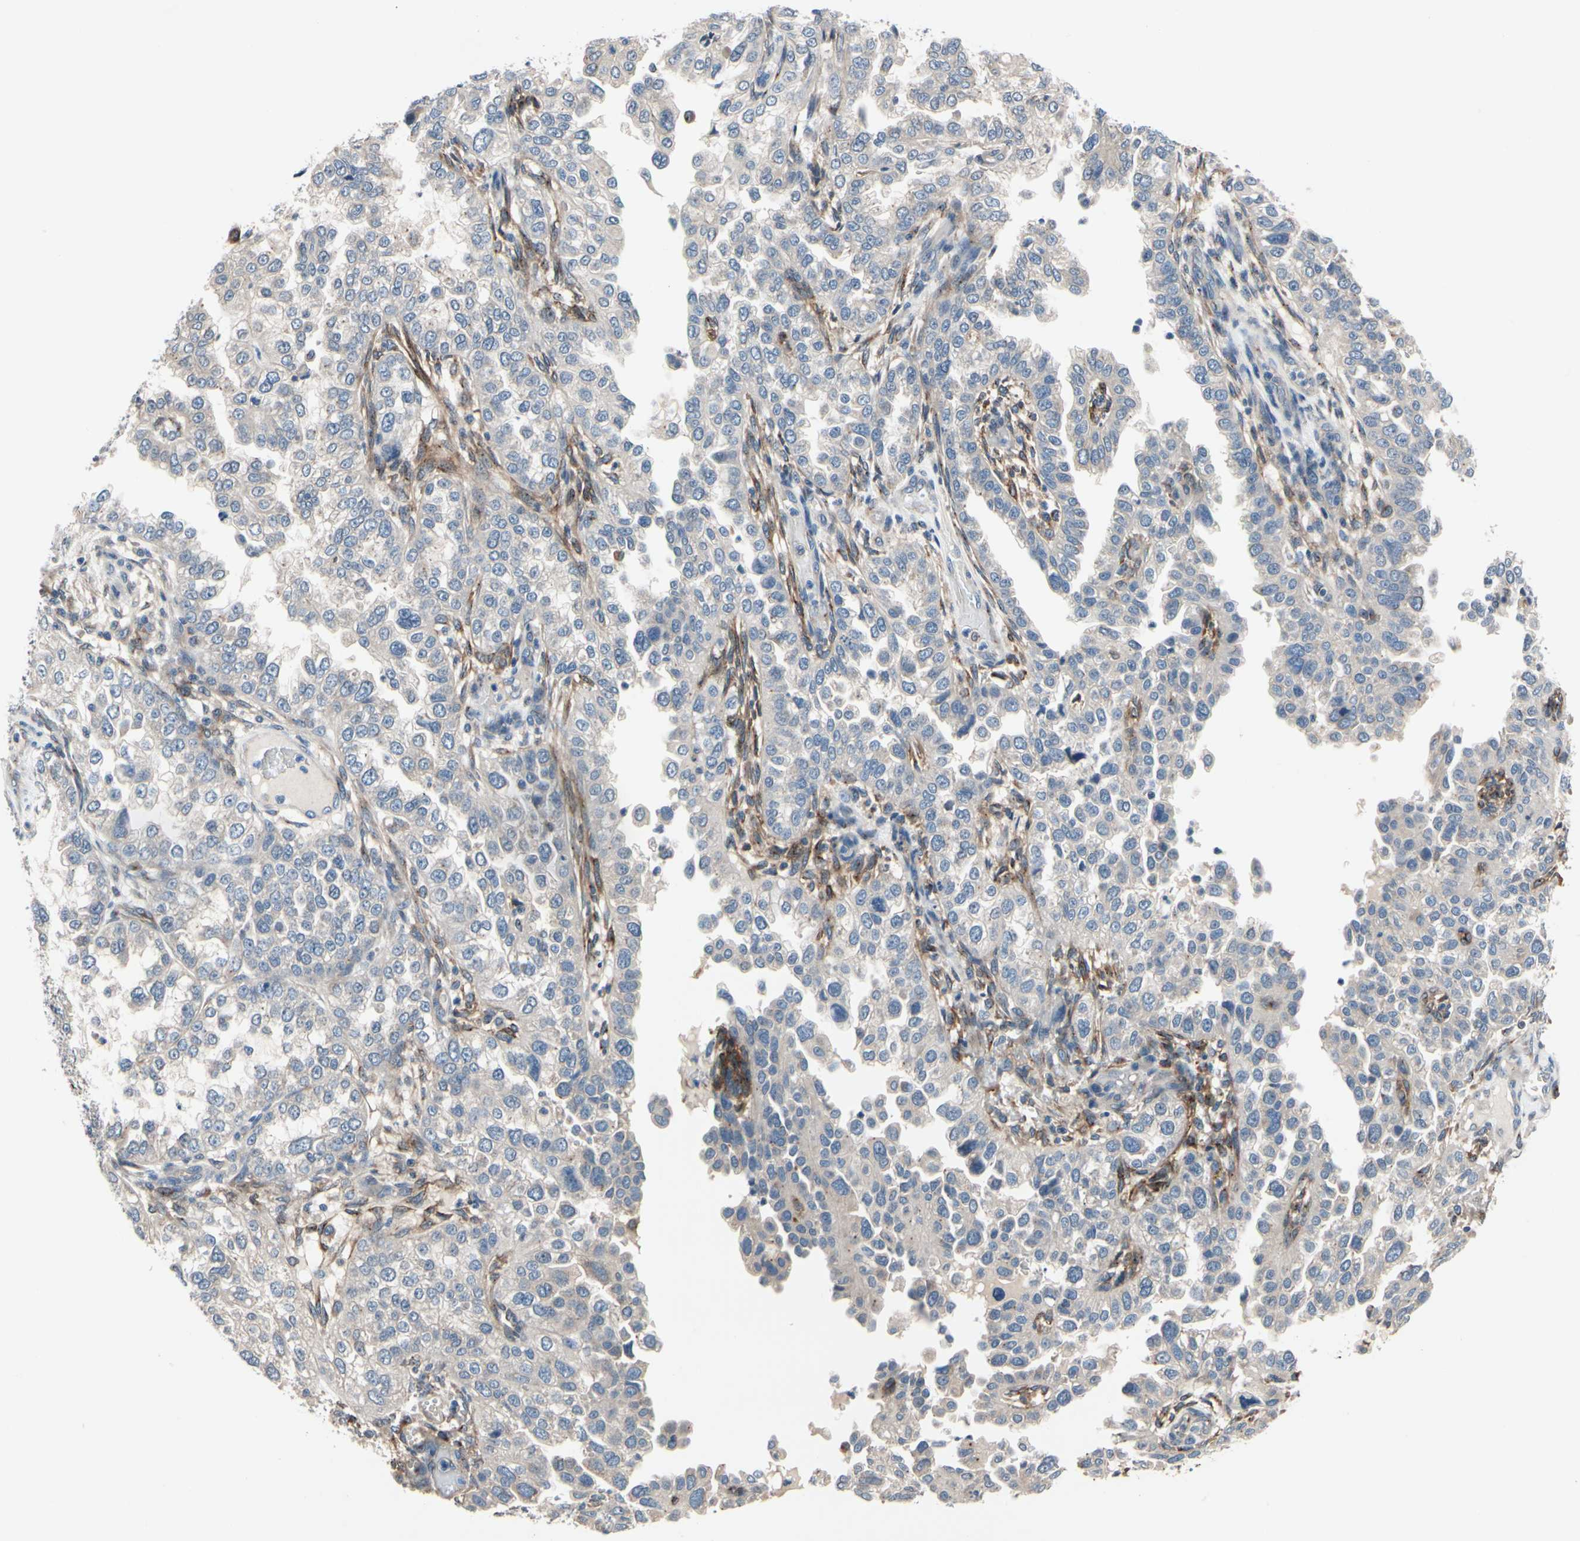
{"staining": {"intensity": "negative", "quantity": "none", "location": "none"}, "tissue": "endometrial cancer", "cell_type": "Tumor cells", "image_type": "cancer", "snomed": [{"axis": "morphology", "description": "Adenocarcinoma, NOS"}, {"axis": "topography", "description": "Endometrium"}], "caption": "Immunohistochemical staining of human endometrial cancer reveals no significant expression in tumor cells.", "gene": "PRKAR2B", "patient": {"sex": "female", "age": 85}}